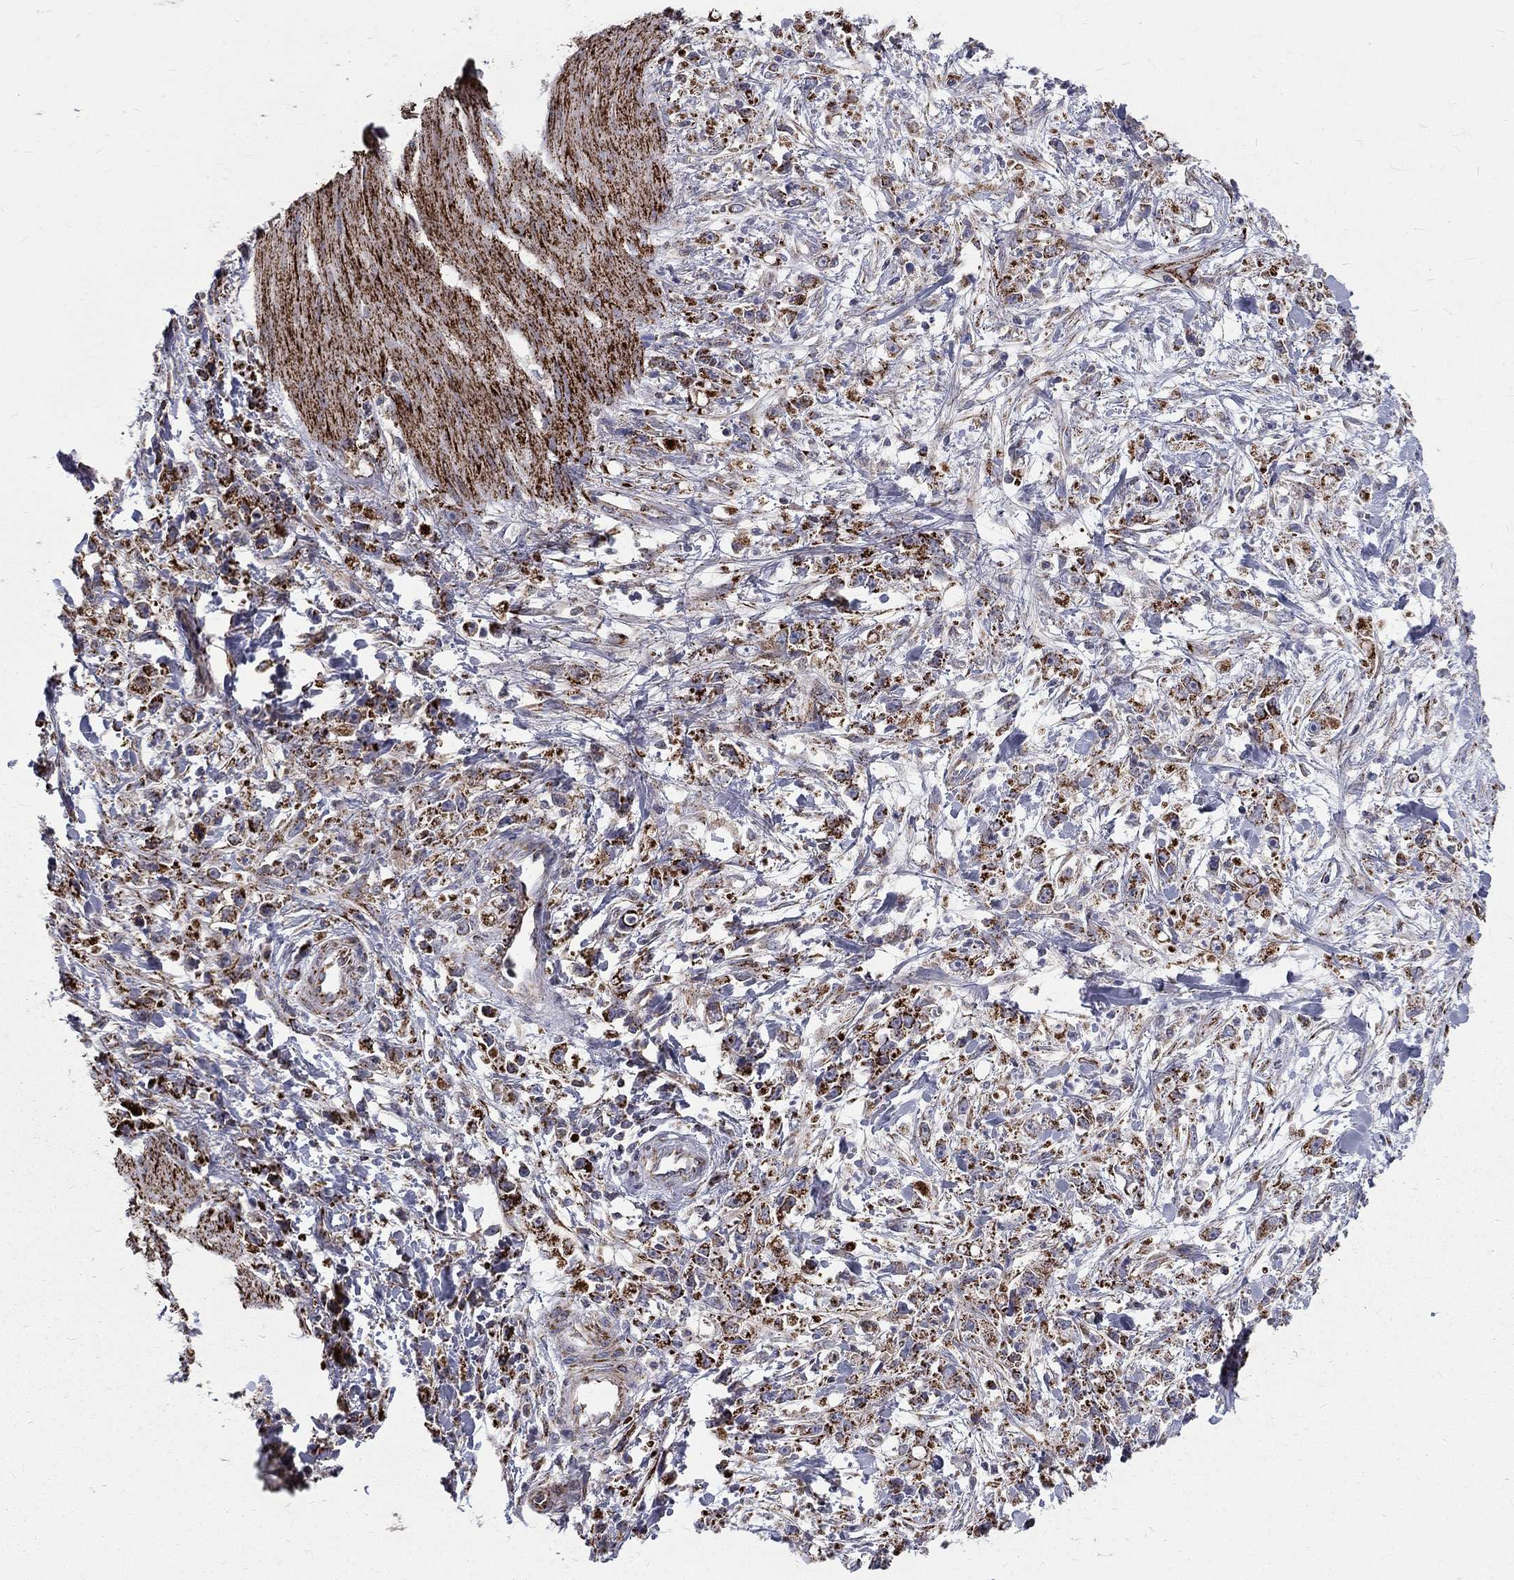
{"staining": {"intensity": "strong", "quantity": "25%-75%", "location": "cytoplasmic/membranous"}, "tissue": "stomach cancer", "cell_type": "Tumor cells", "image_type": "cancer", "snomed": [{"axis": "morphology", "description": "Adenocarcinoma, NOS"}, {"axis": "topography", "description": "Stomach"}], "caption": "About 25%-75% of tumor cells in human stomach cancer reveal strong cytoplasmic/membranous protein positivity as visualized by brown immunohistochemical staining.", "gene": "ALDH1B1", "patient": {"sex": "female", "age": 59}}